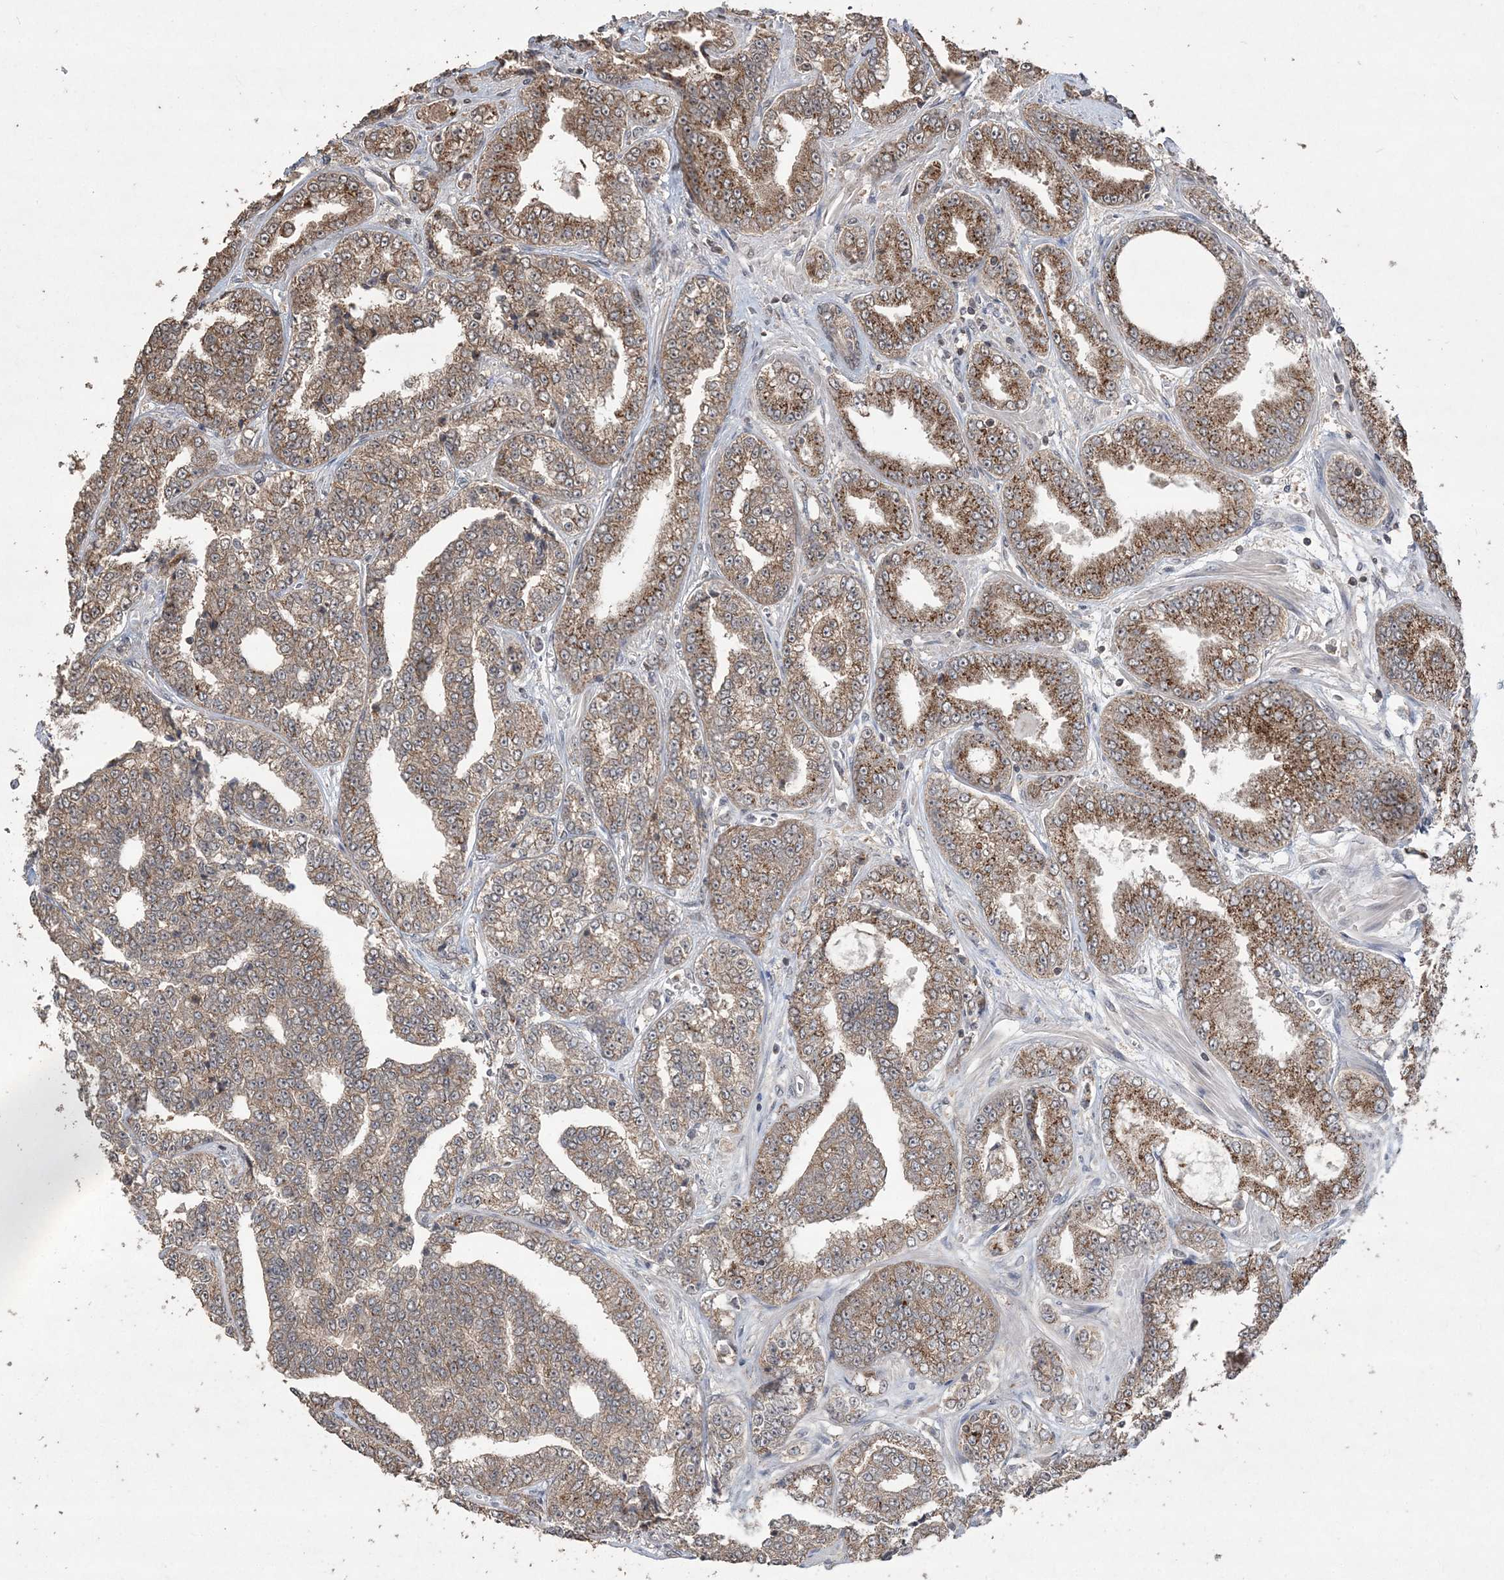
{"staining": {"intensity": "moderate", "quantity": ">75%", "location": "cytoplasmic/membranous"}, "tissue": "prostate cancer", "cell_type": "Tumor cells", "image_type": "cancer", "snomed": [{"axis": "morphology", "description": "Adenocarcinoma, High grade"}, {"axis": "topography", "description": "Prostate"}], "caption": "IHC (DAB) staining of prostate high-grade adenocarcinoma shows moderate cytoplasmic/membranous protein expression in about >75% of tumor cells. Using DAB (3,3'-diaminobenzidine) (brown) and hematoxylin (blue) stains, captured at high magnification using brightfield microscopy.", "gene": "EHHADH", "patient": {"sex": "male", "age": 71}}